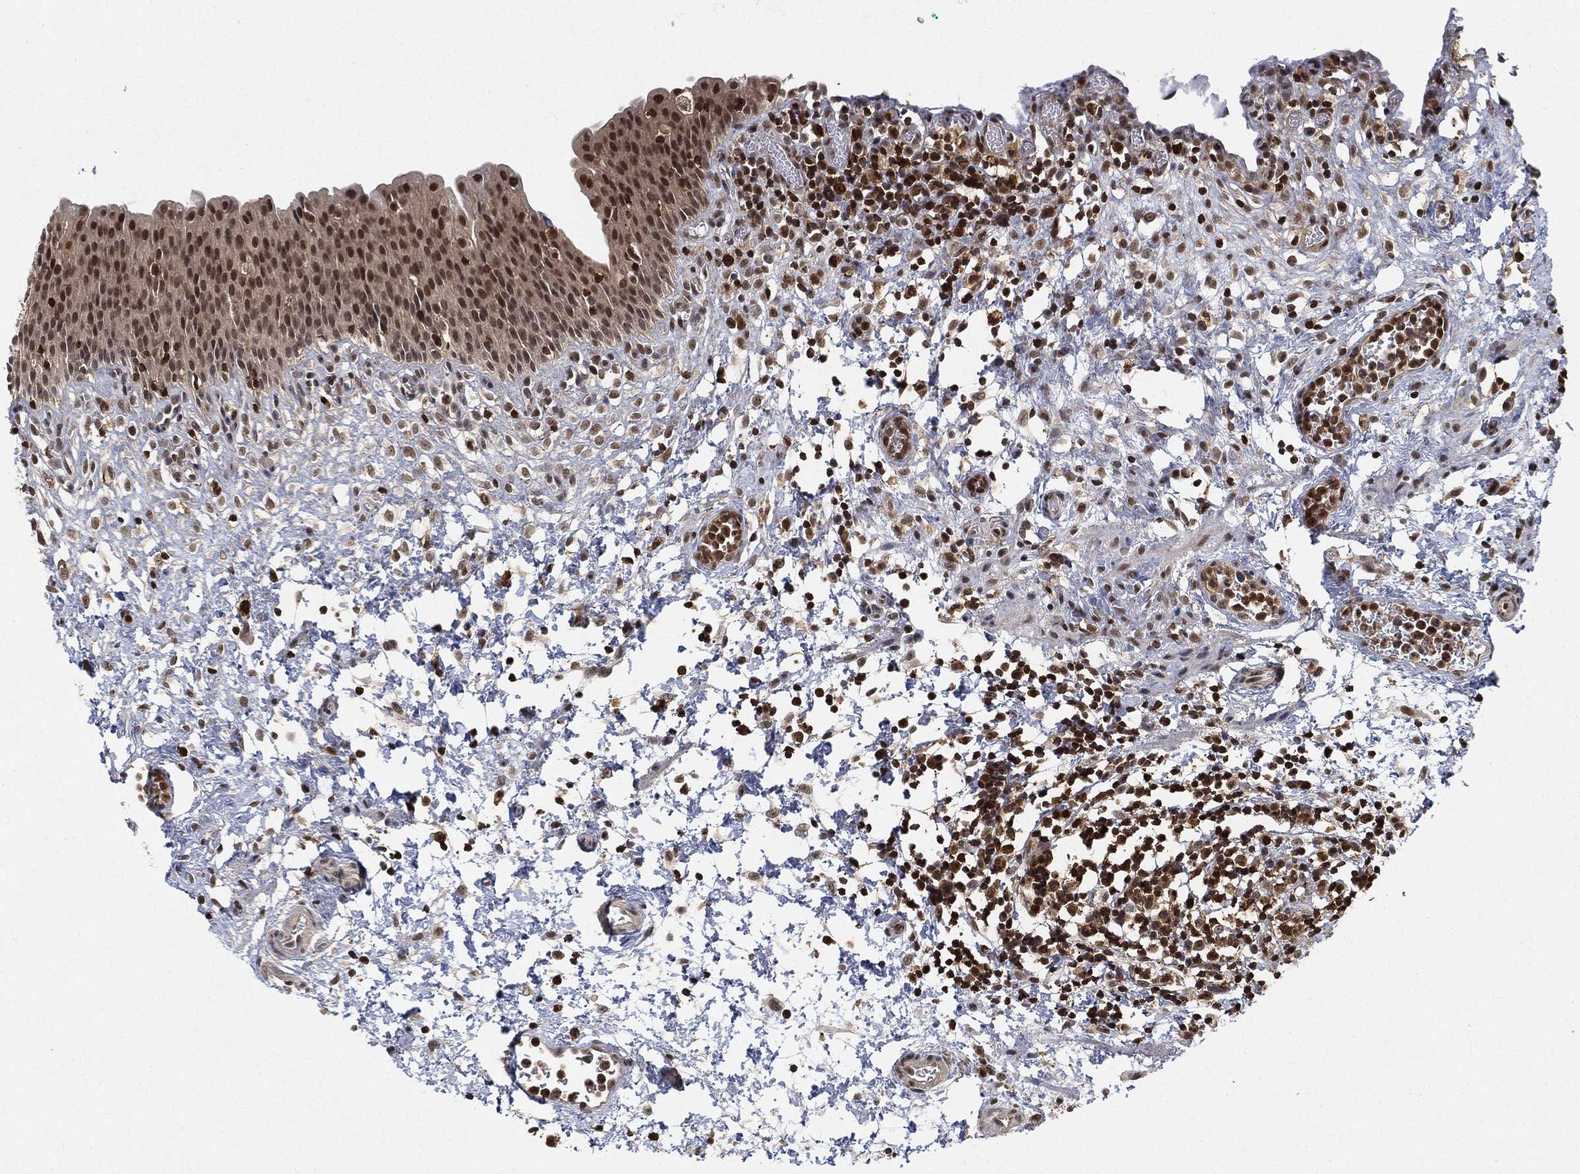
{"staining": {"intensity": "moderate", "quantity": "<25%", "location": "nuclear"}, "tissue": "urinary bladder", "cell_type": "Urothelial cells", "image_type": "normal", "snomed": [{"axis": "morphology", "description": "Normal tissue, NOS"}, {"axis": "topography", "description": "Urinary bladder"}], "caption": "Immunohistochemistry histopathology image of unremarkable urinary bladder: human urinary bladder stained using immunohistochemistry (IHC) reveals low levels of moderate protein expression localized specifically in the nuclear of urothelial cells, appearing as a nuclear brown color.", "gene": "WDR26", "patient": {"sex": "male", "age": 37}}